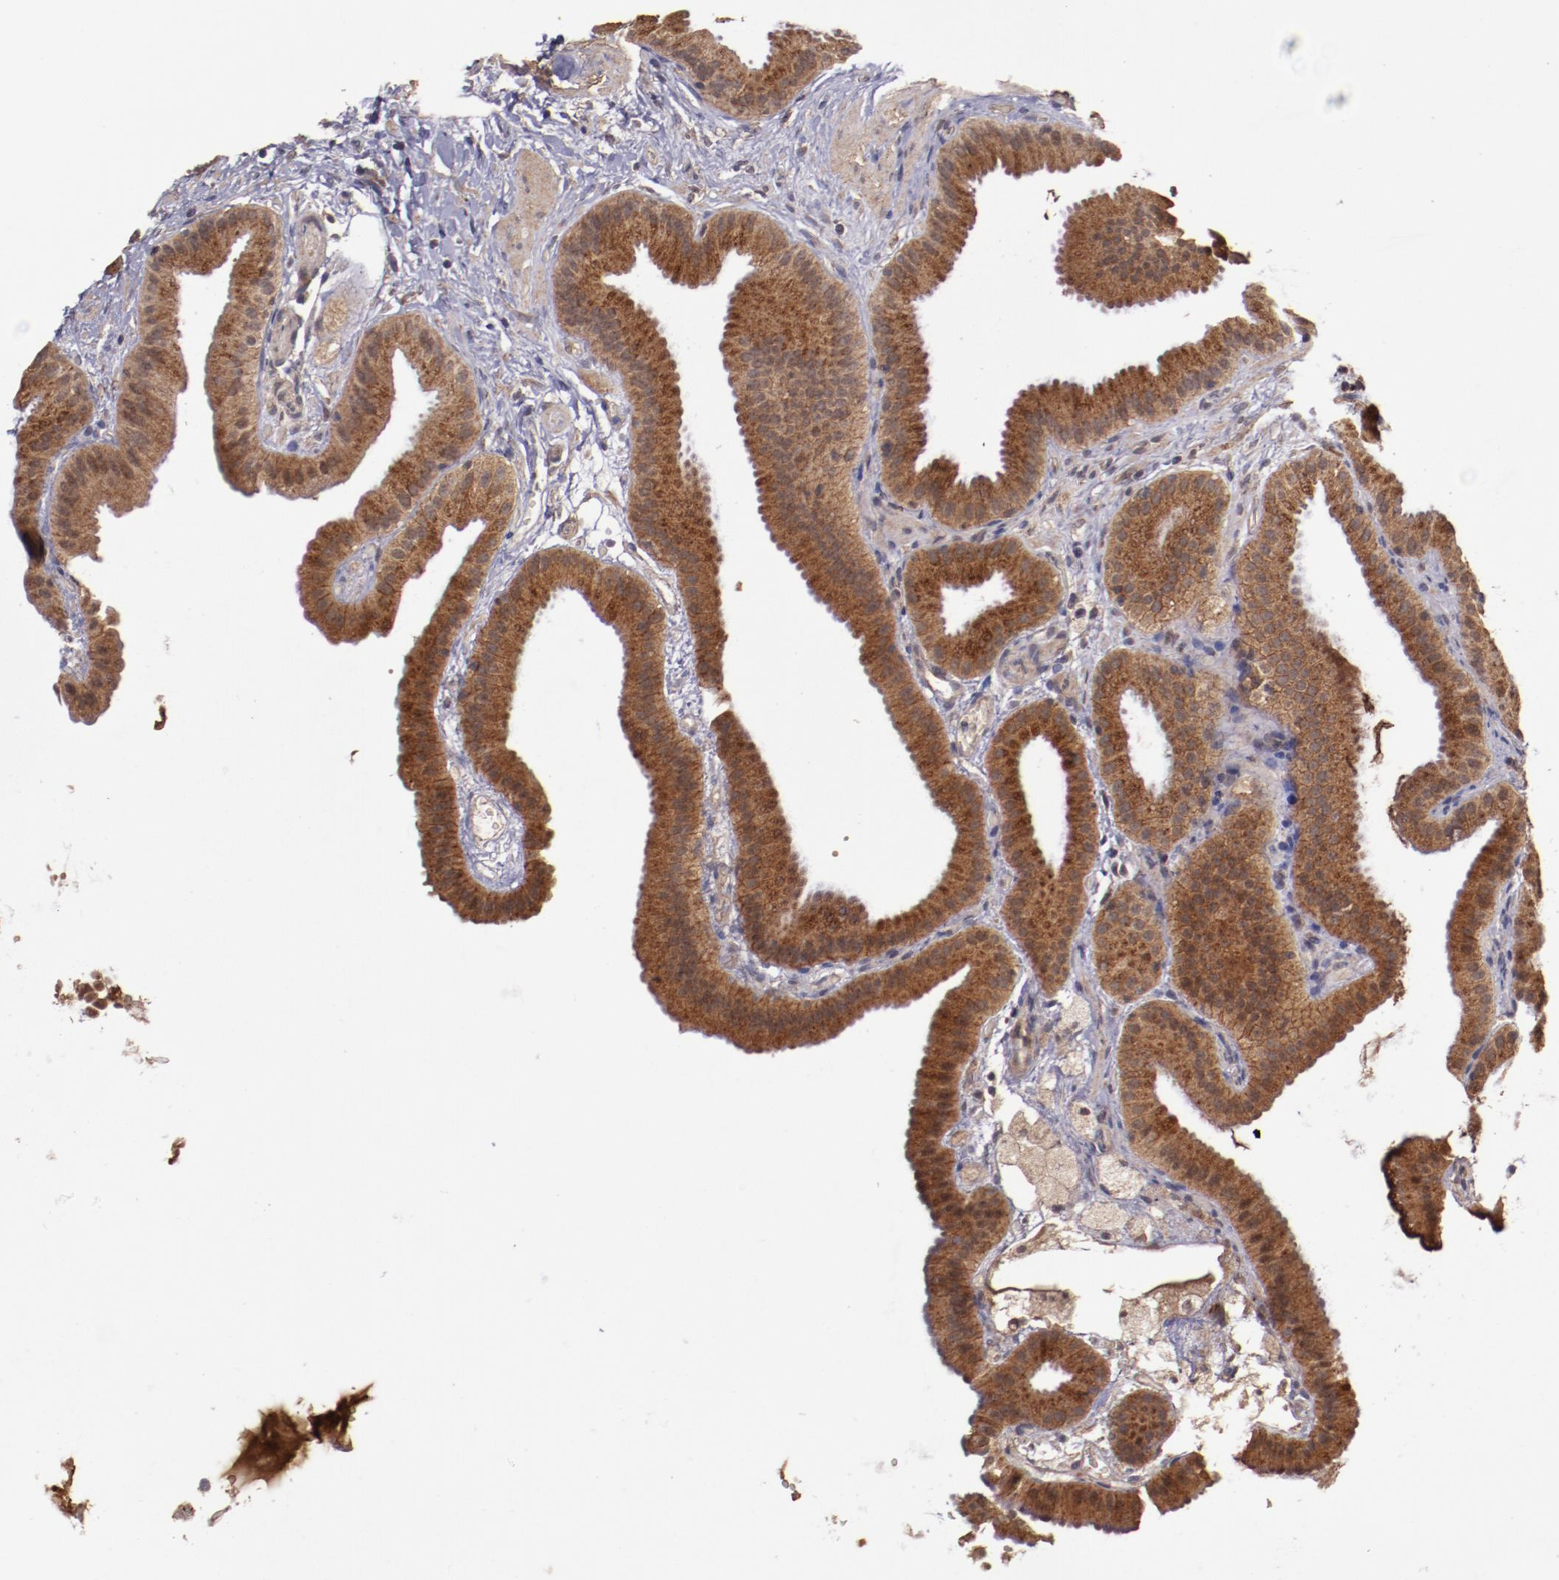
{"staining": {"intensity": "moderate", "quantity": ">75%", "location": "cytoplasmic/membranous"}, "tissue": "gallbladder", "cell_type": "Glandular cells", "image_type": "normal", "snomed": [{"axis": "morphology", "description": "Normal tissue, NOS"}, {"axis": "topography", "description": "Gallbladder"}], "caption": "High-power microscopy captured an immunohistochemistry (IHC) histopathology image of normal gallbladder, revealing moderate cytoplasmic/membranous expression in about >75% of glandular cells.", "gene": "FTSJ1", "patient": {"sex": "female", "age": 63}}